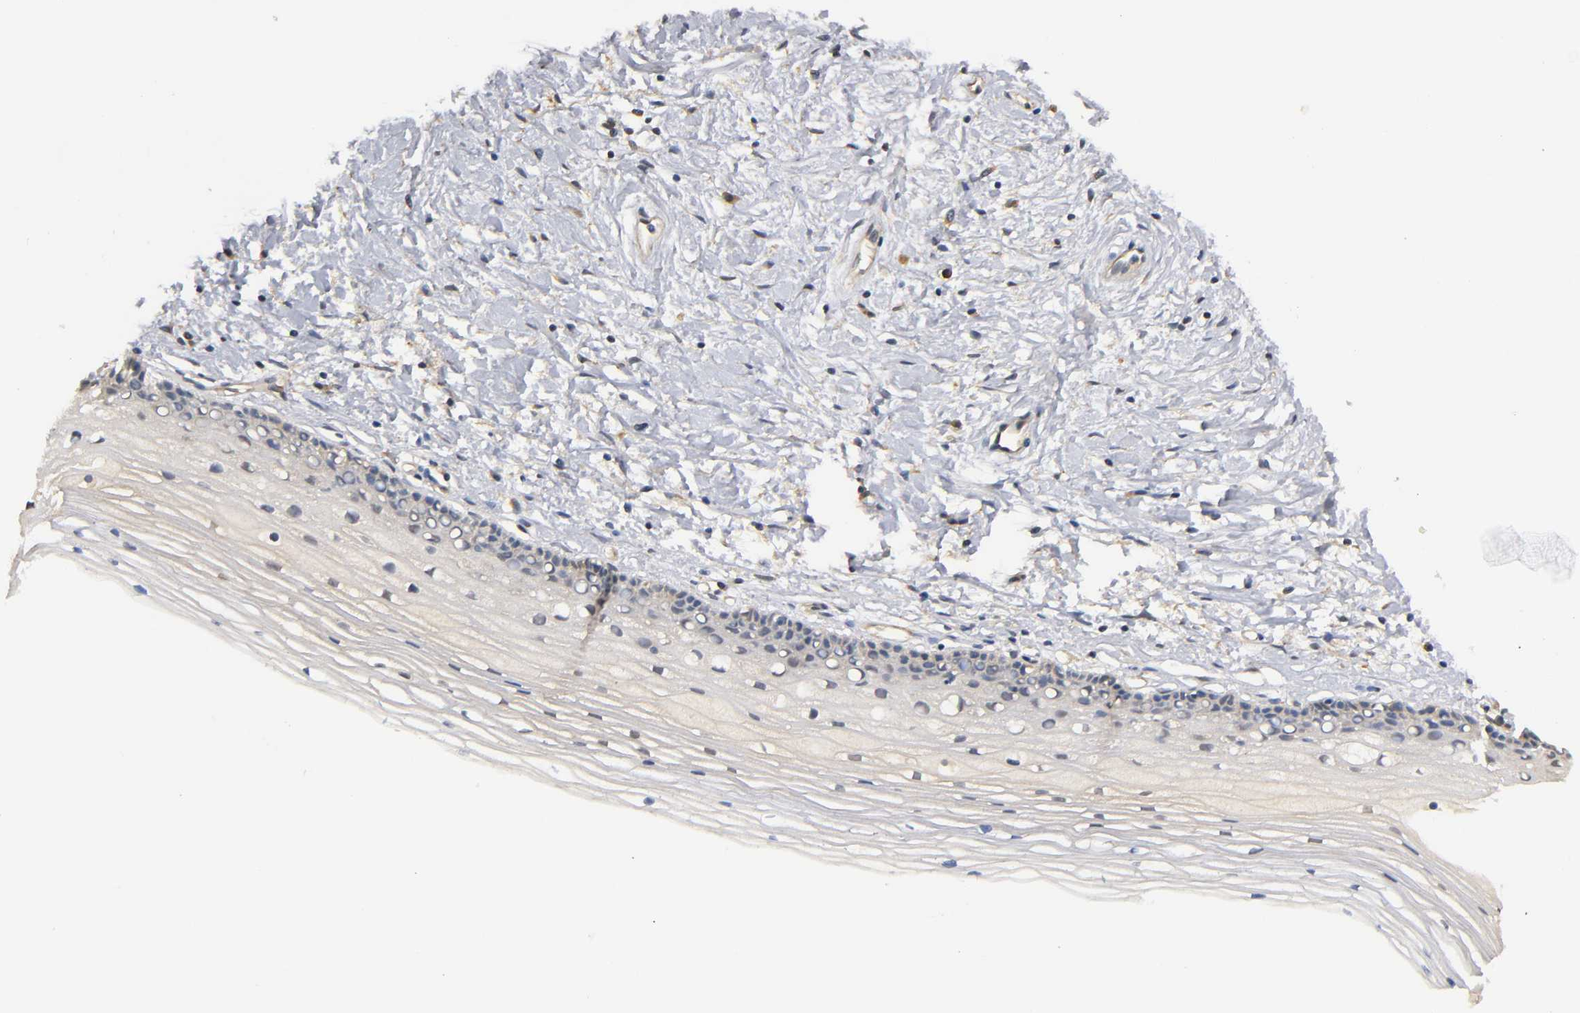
{"staining": {"intensity": "negative", "quantity": "none", "location": "none"}, "tissue": "cervix", "cell_type": "Glandular cells", "image_type": "normal", "snomed": [{"axis": "morphology", "description": "Normal tissue, NOS"}, {"axis": "topography", "description": "Cervix"}], "caption": "The IHC histopathology image has no significant positivity in glandular cells of cervix. (DAB (3,3'-diaminobenzidine) IHC with hematoxylin counter stain).", "gene": "PDE5A", "patient": {"sex": "female", "age": 77}}